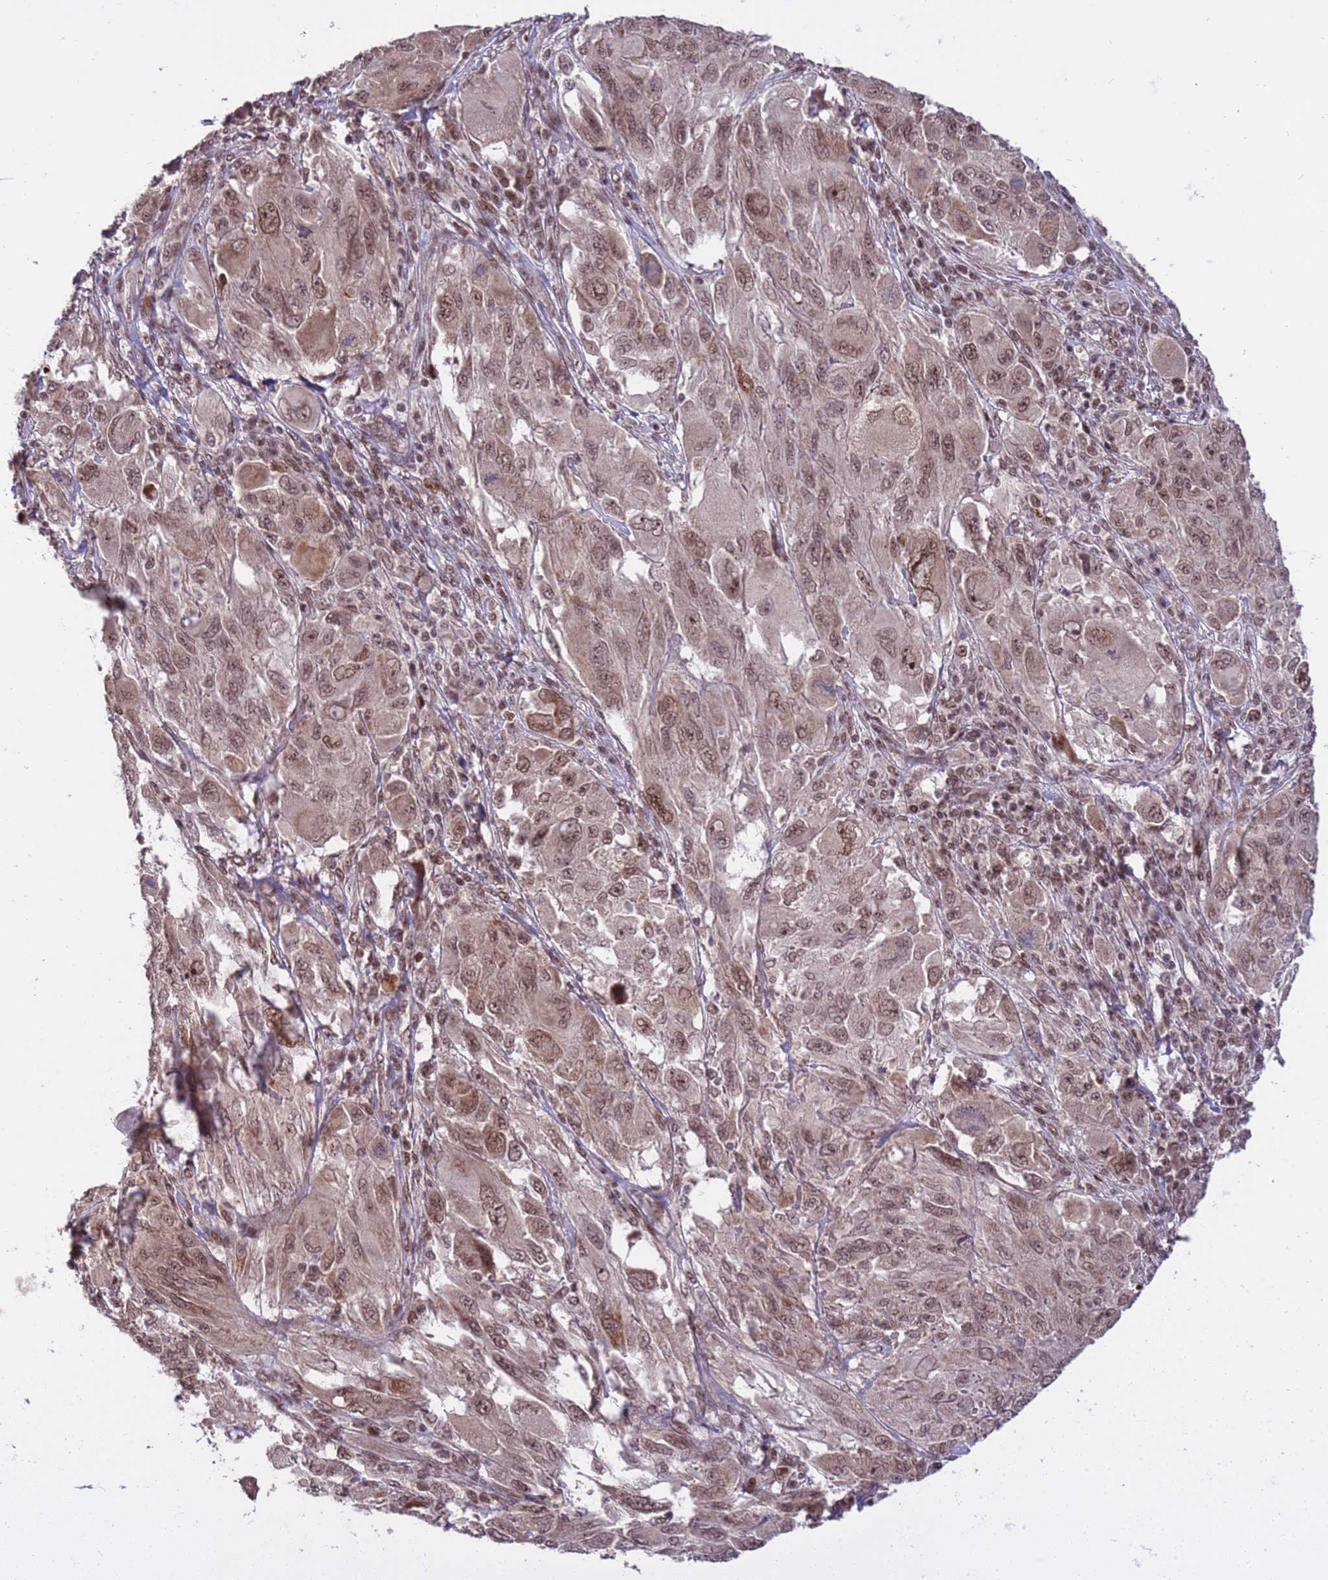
{"staining": {"intensity": "moderate", "quantity": ">75%", "location": "nuclear"}, "tissue": "melanoma", "cell_type": "Tumor cells", "image_type": "cancer", "snomed": [{"axis": "morphology", "description": "Malignant melanoma, NOS"}, {"axis": "topography", "description": "Skin"}], "caption": "An IHC micrograph of neoplastic tissue is shown. Protein staining in brown labels moderate nuclear positivity in malignant melanoma within tumor cells.", "gene": "PPM1H", "patient": {"sex": "female", "age": 91}}